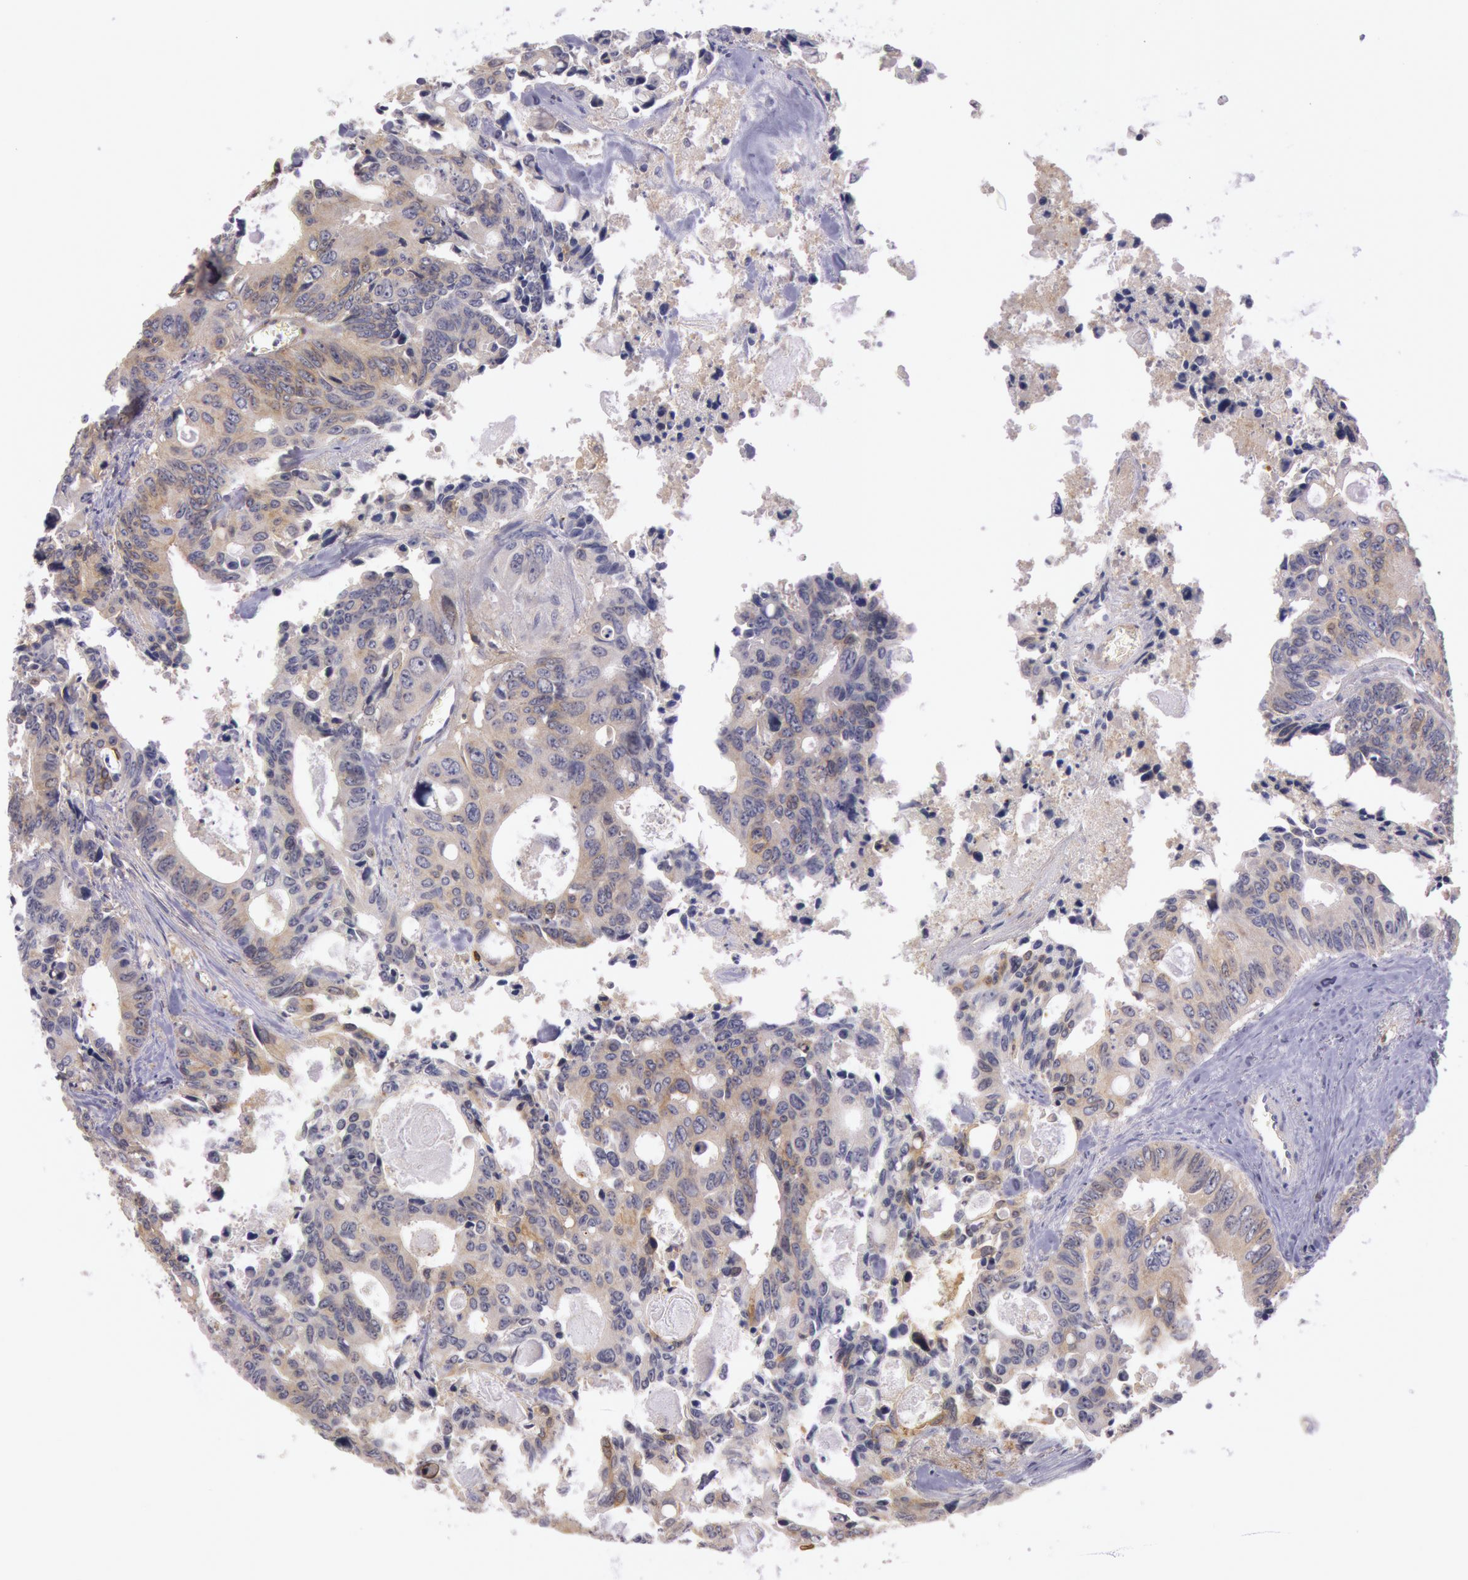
{"staining": {"intensity": "weak", "quantity": "25%-75%", "location": "cytoplasmic/membranous"}, "tissue": "colorectal cancer", "cell_type": "Tumor cells", "image_type": "cancer", "snomed": [{"axis": "morphology", "description": "Adenocarcinoma, NOS"}, {"axis": "topography", "description": "Rectum"}], "caption": "Immunohistochemical staining of human colorectal cancer (adenocarcinoma) exhibits low levels of weak cytoplasmic/membranous positivity in approximately 25%-75% of tumor cells.", "gene": "TRIB2", "patient": {"sex": "male", "age": 76}}